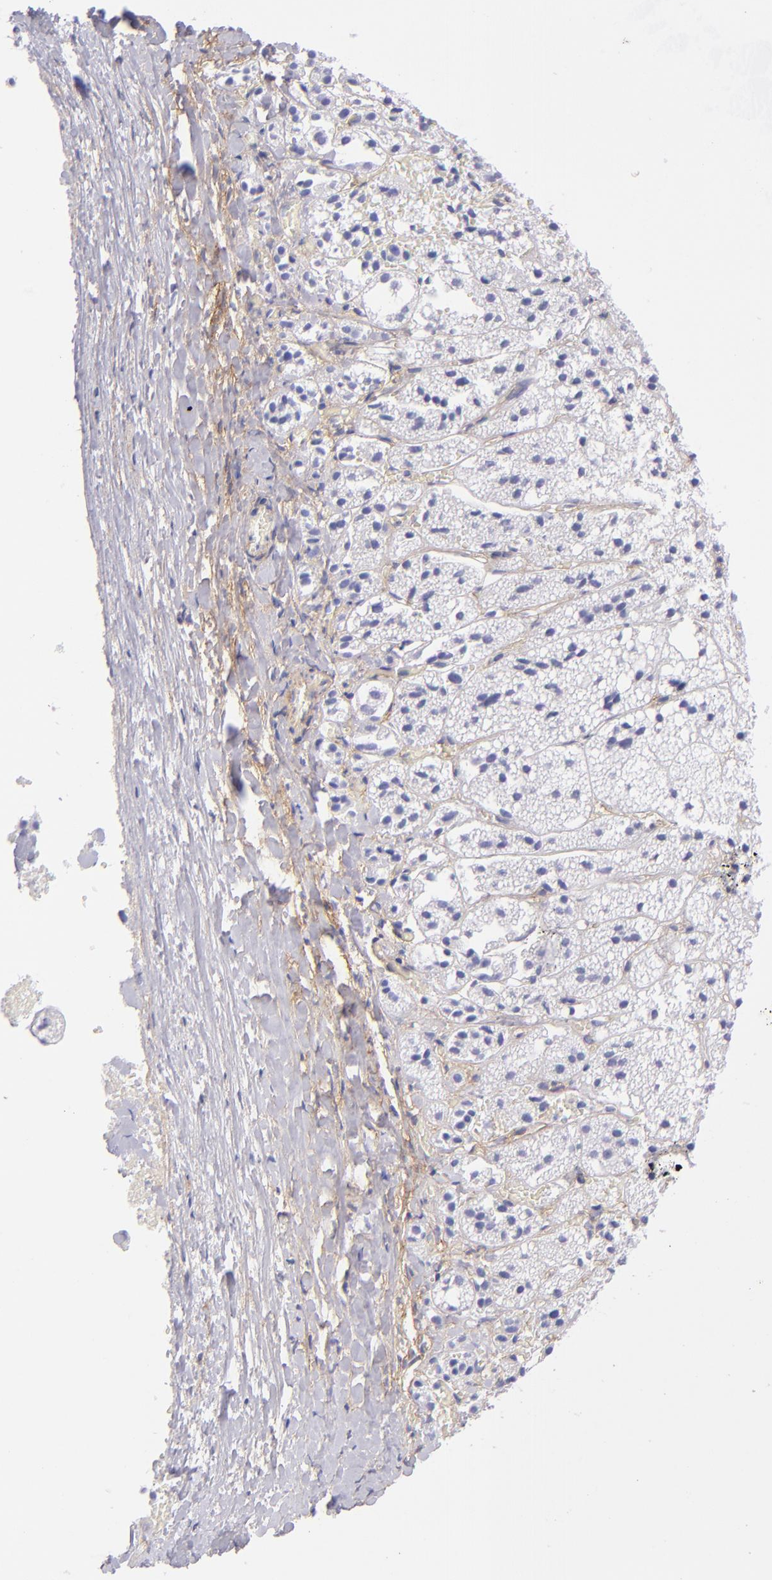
{"staining": {"intensity": "negative", "quantity": "none", "location": "none"}, "tissue": "adrenal gland", "cell_type": "Glandular cells", "image_type": "normal", "snomed": [{"axis": "morphology", "description": "Normal tissue, NOS"}, {"axis": "topography", "description": "Adrenal gland"}], "caption": "Immunohistochemistry of unremarkable human adrenal gland demonstrates no expression in glandular cells. Nuclei are stained in blue.", "gene": "CD81", "patient": {"sex": "female", "age": 44}}